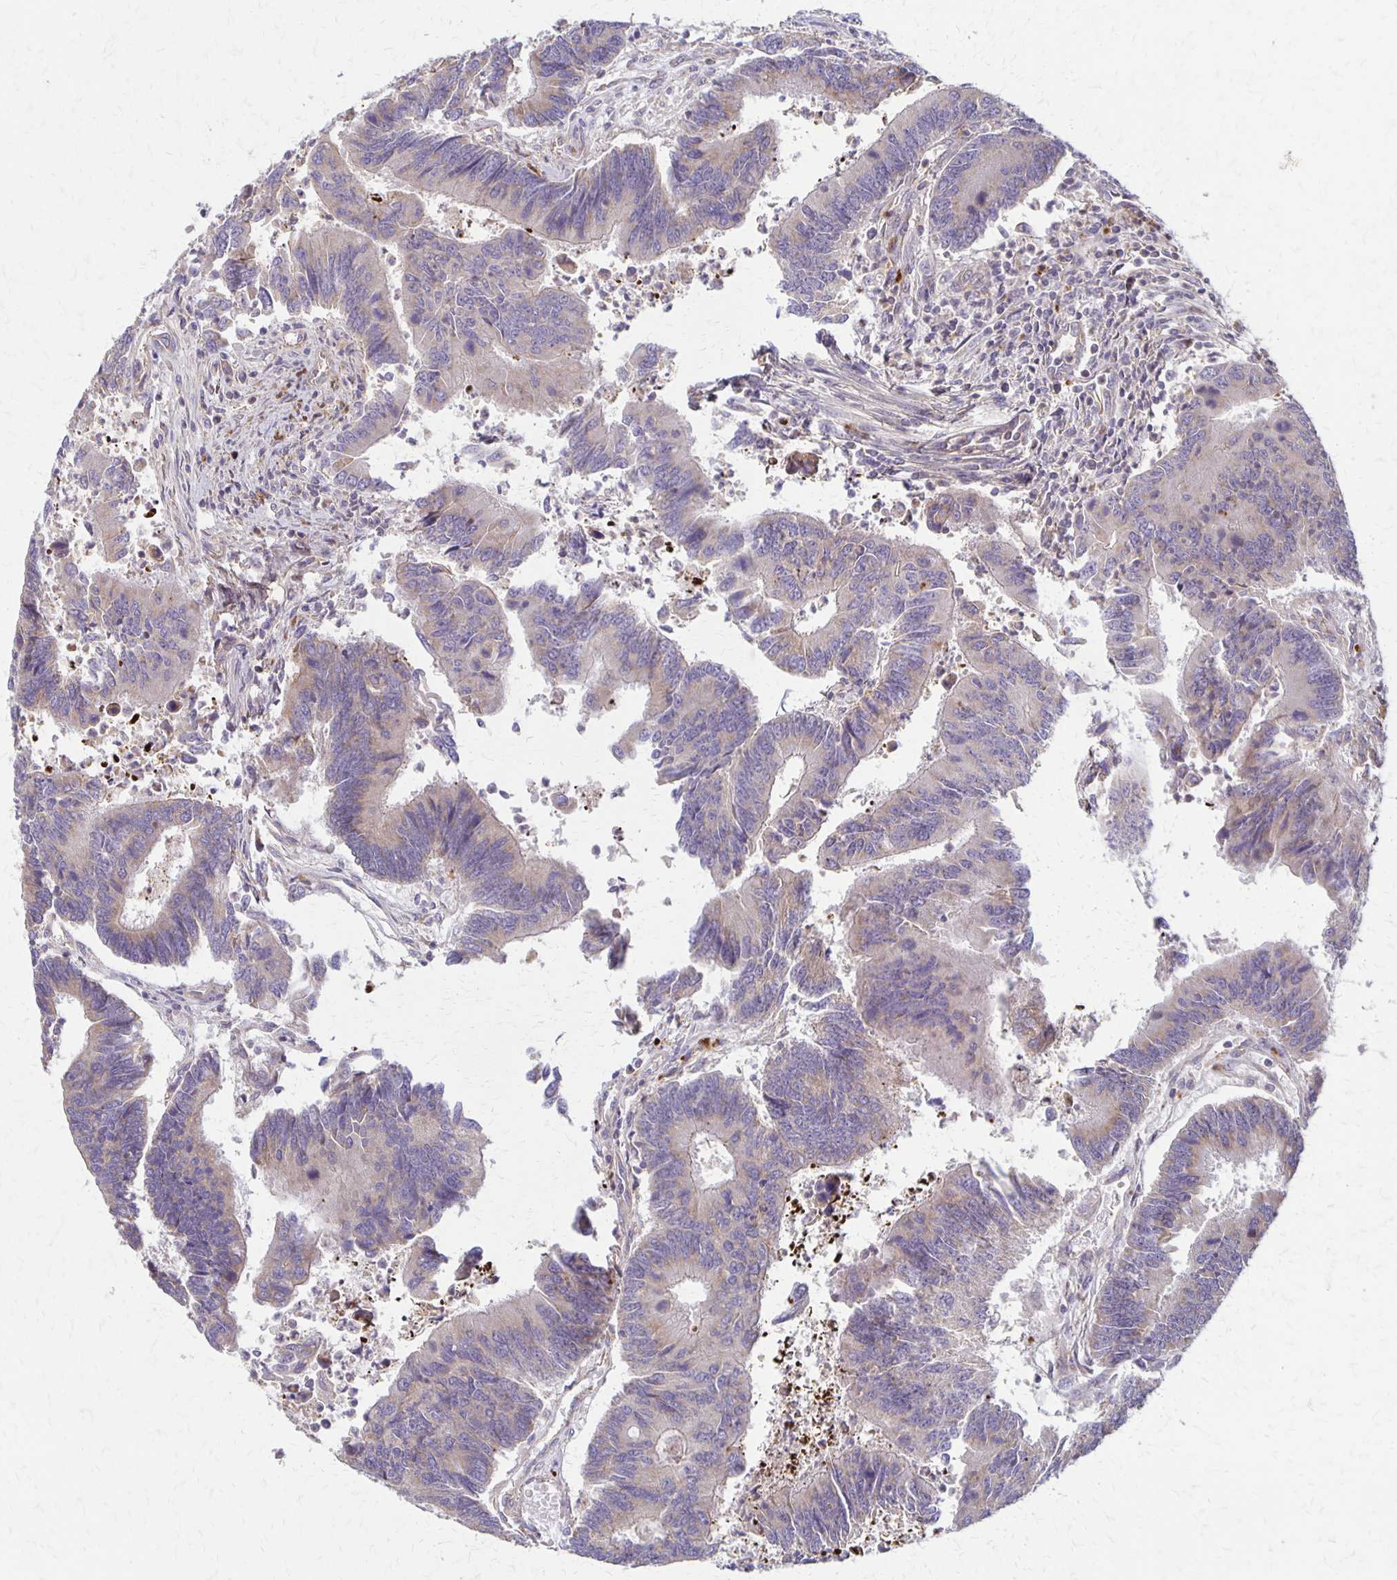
{"staining": {"intensity": "weak", "quantity": "<25%", "location": "cytoplasmic/membranous"}, "tissue": "colorectal cancer", "cell_type": "Tumor cells", "image_type": "cancer", "snomed": [{"axis": "morphology", "description": "Adenocarcinoma, NOS"}, {"axis": "topography", "description": "Colon"}], "caption": "Tumor cells are negative for protein expression in human colorectal cancer (adenocarcinoma). The staining was performed using DAB to visualize the protein expression in brown, while the nuclei were stained in blue with hematoxylin (Magnification: 20x).", "gene": "EIF4EBP2", "patient": {"sex": "female", "age": 67}}